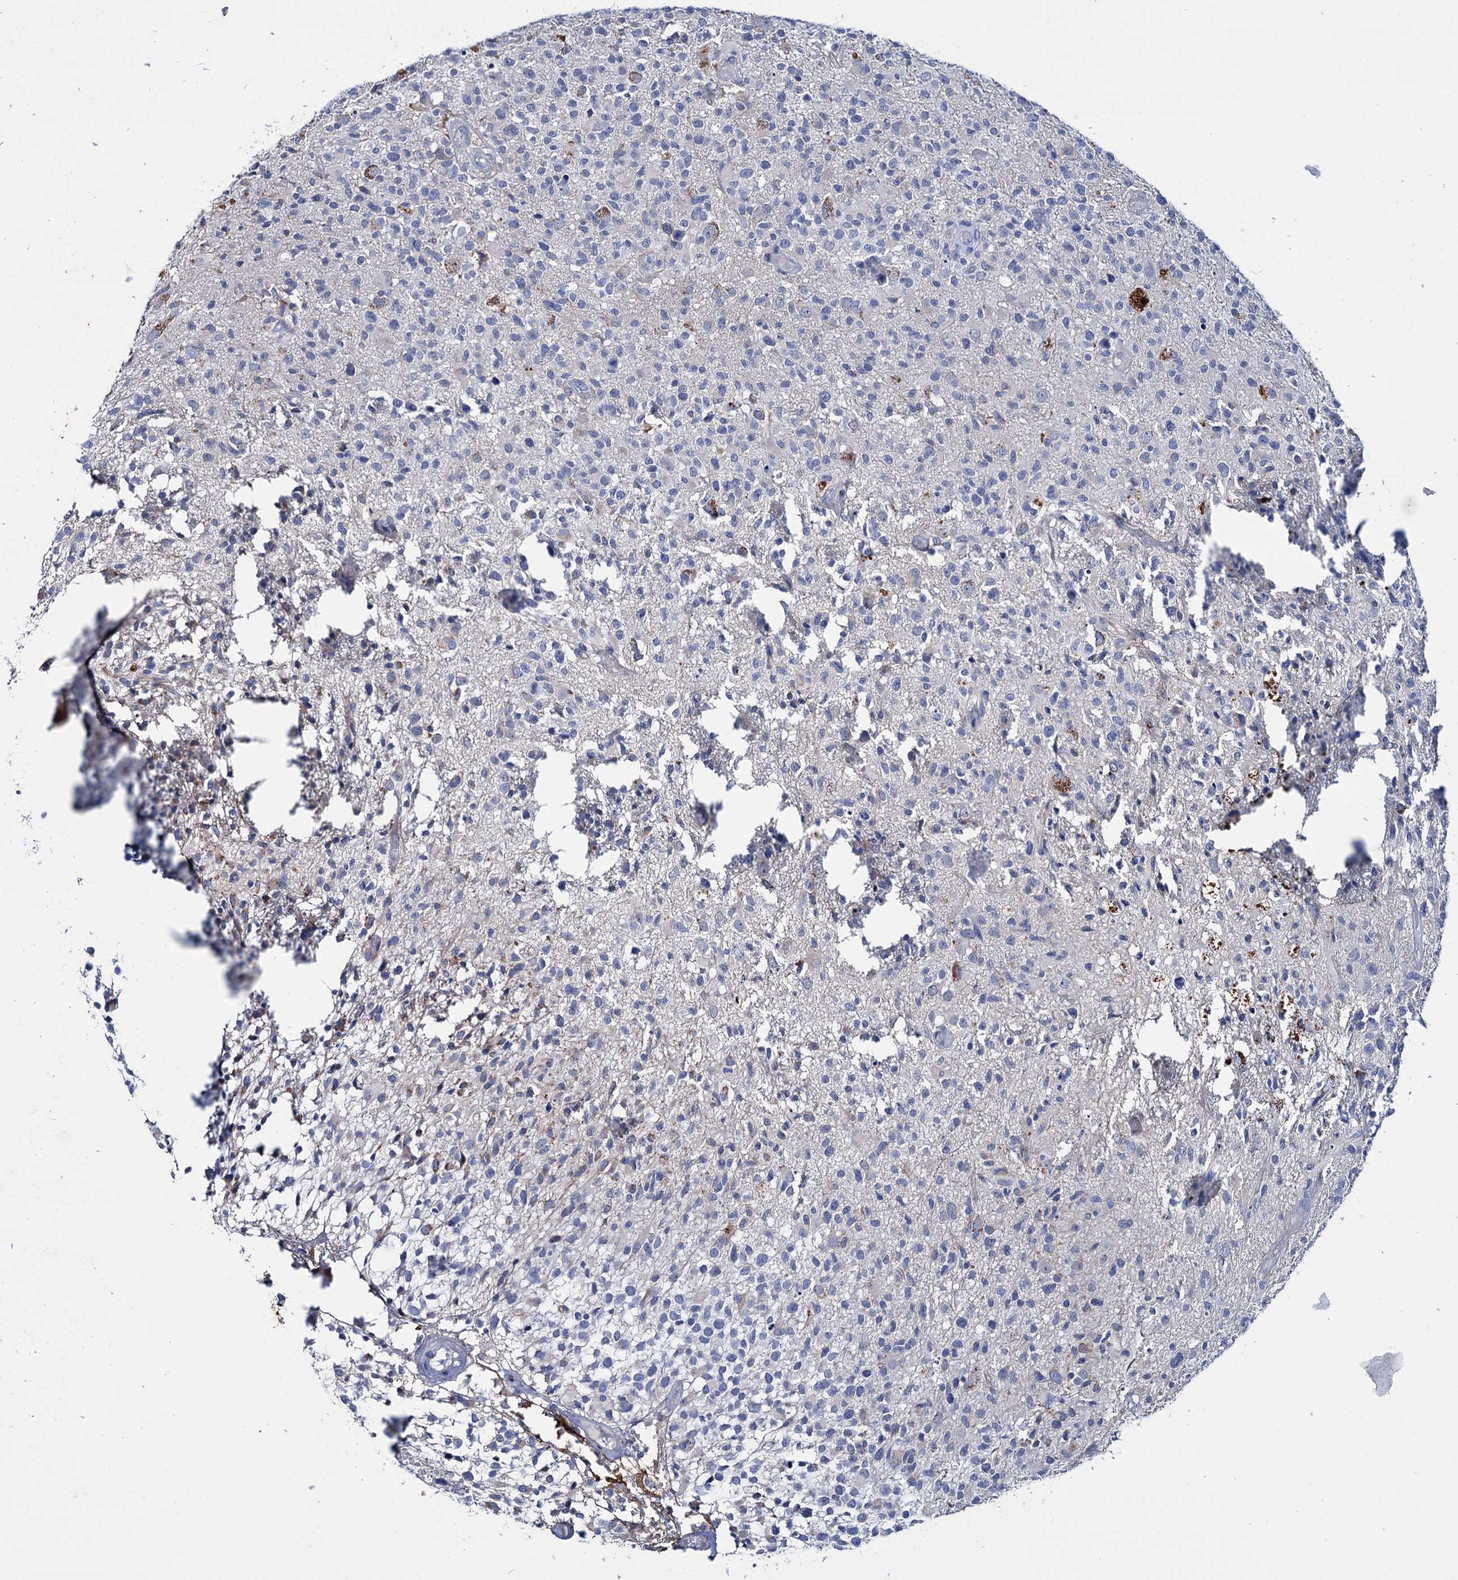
{"staining": {"intensity": "negative", "quantity": "none", "location": "none"}, "tissue": "glioma", "cell_type": "Tumor cells", "image_type": "cancer", "snomed": [{"axis": "morphology", "description": "Glioma, malignant, High grade"}, {"axis": "morphology", "description": "Glioblastoma, NOS"}, {"axis": "topography", "description": "Brain"}], "caption": "This is an immunohistochemistry photomicrograph of human glioblastoma. There is no positivity in tumor cells.", "gene": "LYZL4", "patient": {"sex": "male", "age": 60}}